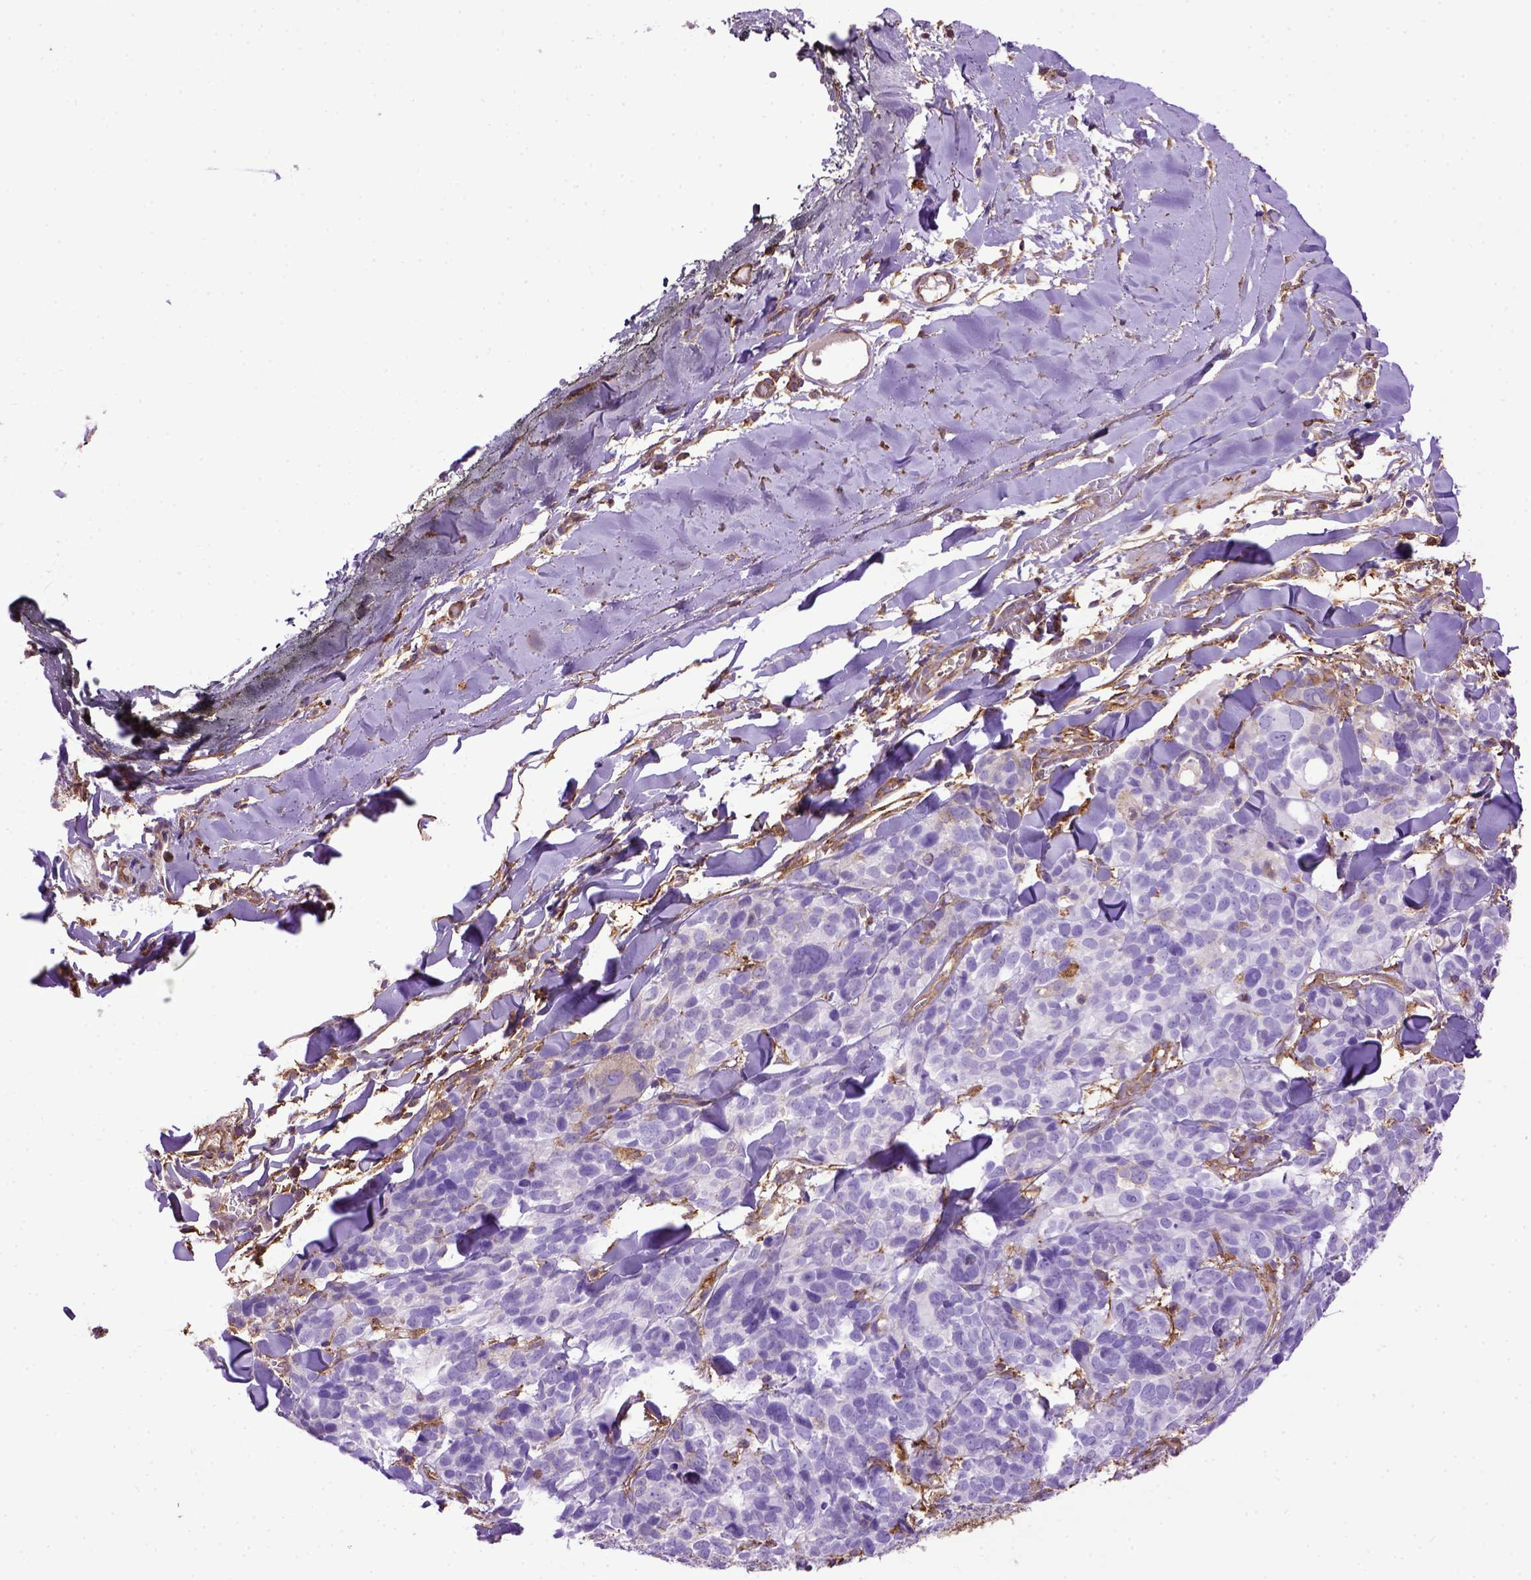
{"staining": {"intensity": "negative", "quantity": "none", "location": "none"}, "tissue": "melanoma", "cell_type": "Tumor cells", "image_type": "cancer", "snomed": [{"axis": "morphology", "description": "Malignant melanoma, NOS"}, {"axis": "topography", "description": "Skin"}], "caption": "An immunohistochemistry (IHC) image of melanoma is shown. There is no staining in tumor cells of melanoma.", "gene": "MVP", "patient": {"sex": "male", "age": 51}}